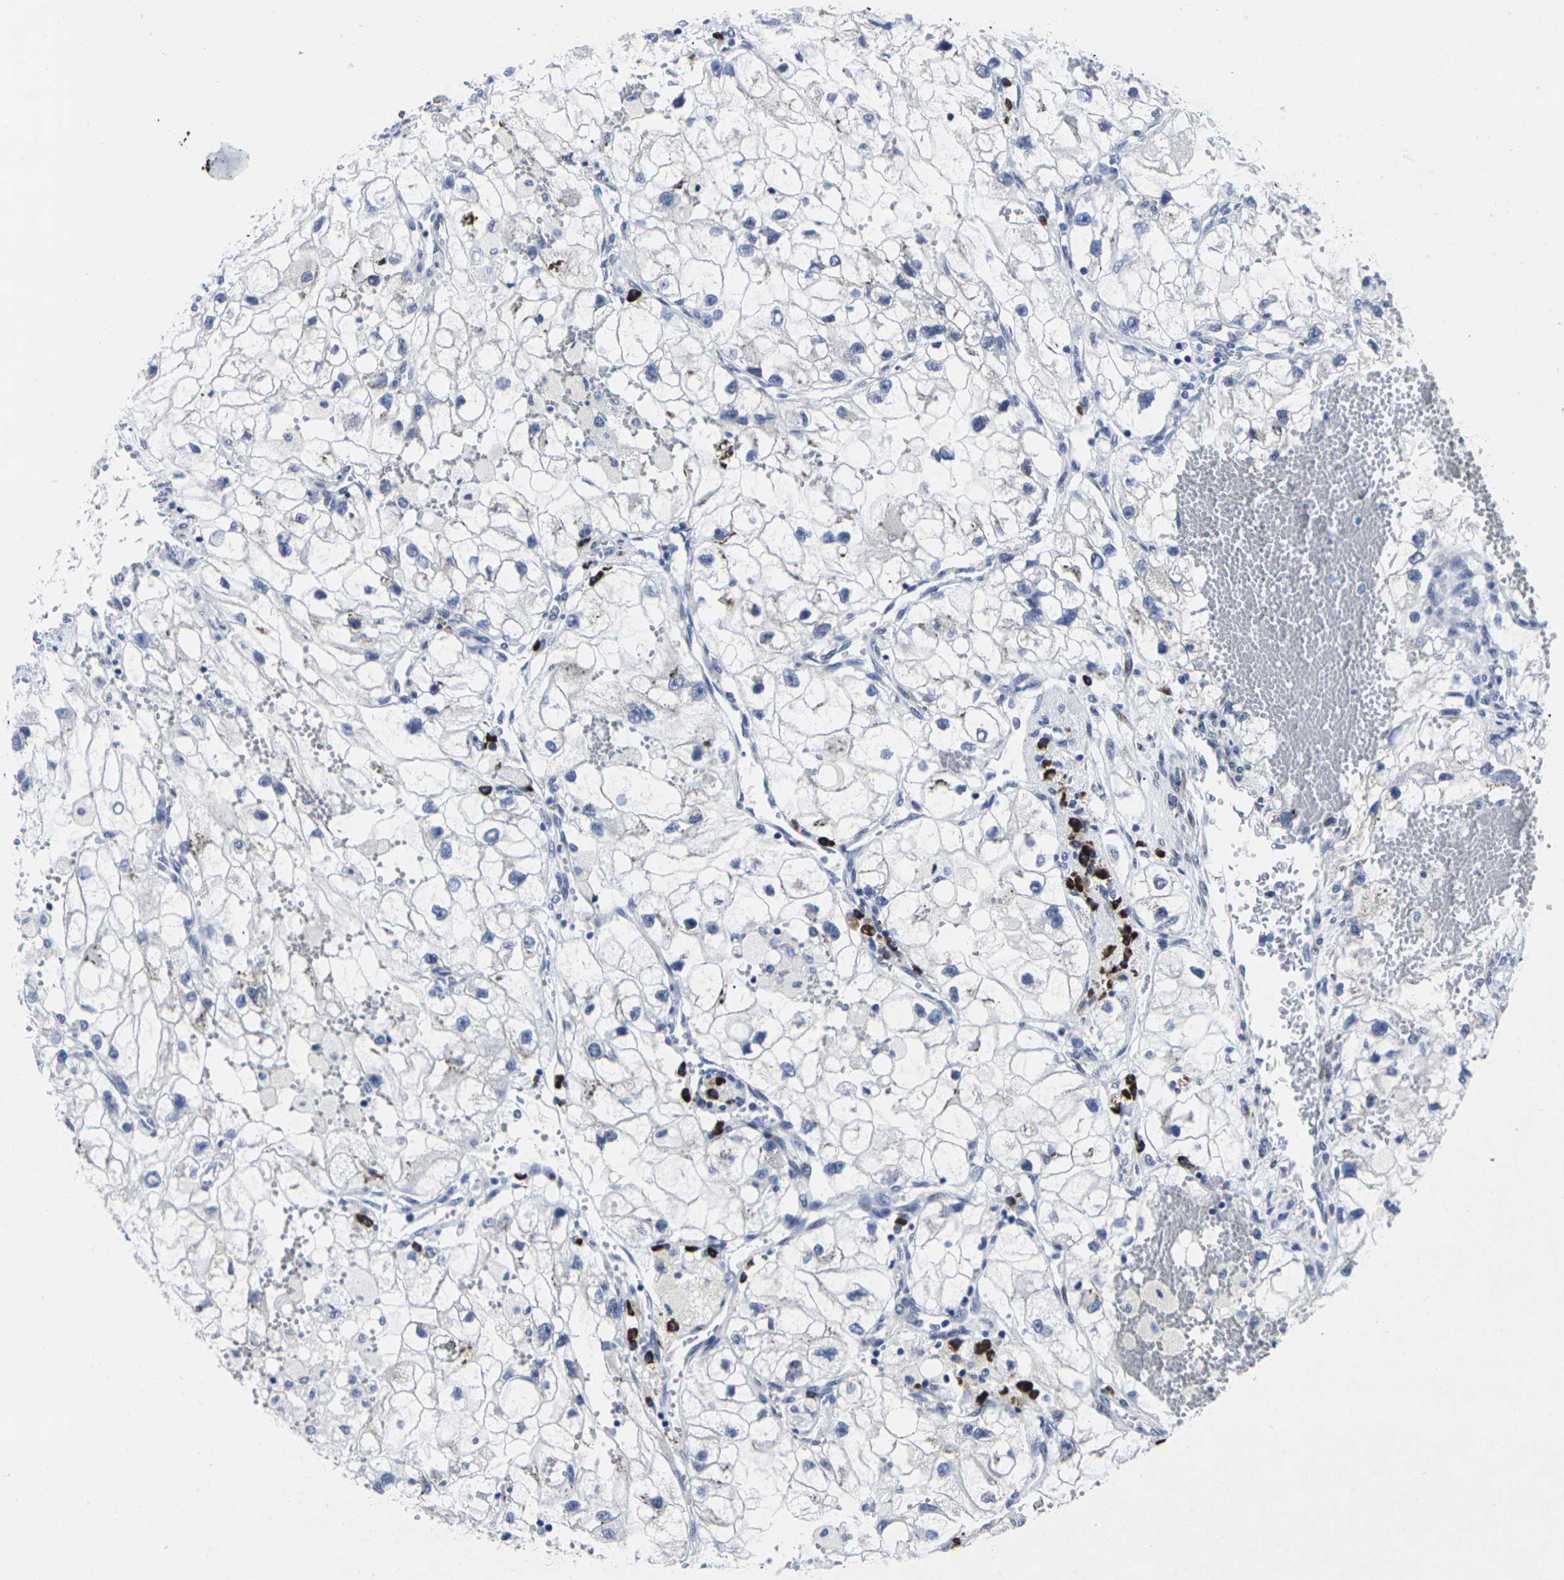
{"staining": {"intensity": "negative", "quantity": "none", "location": "none"}, "tissue": "renal cancer", "cell_type": "Tumor cells", "image_type": "cancer", "snomed": [{"axis": "morphology", "description": "Adenocarcinoma, NOS"}, {"axis": "topography", "description": "Kidney"}], "caption": "A high-resolution histopathology image shows IHC staining of renal adenocarcinoma, which exhibits no significant expression in tumor cells.", "gene": "RPN1", "patient": {"sex": "female", "age": 70}}